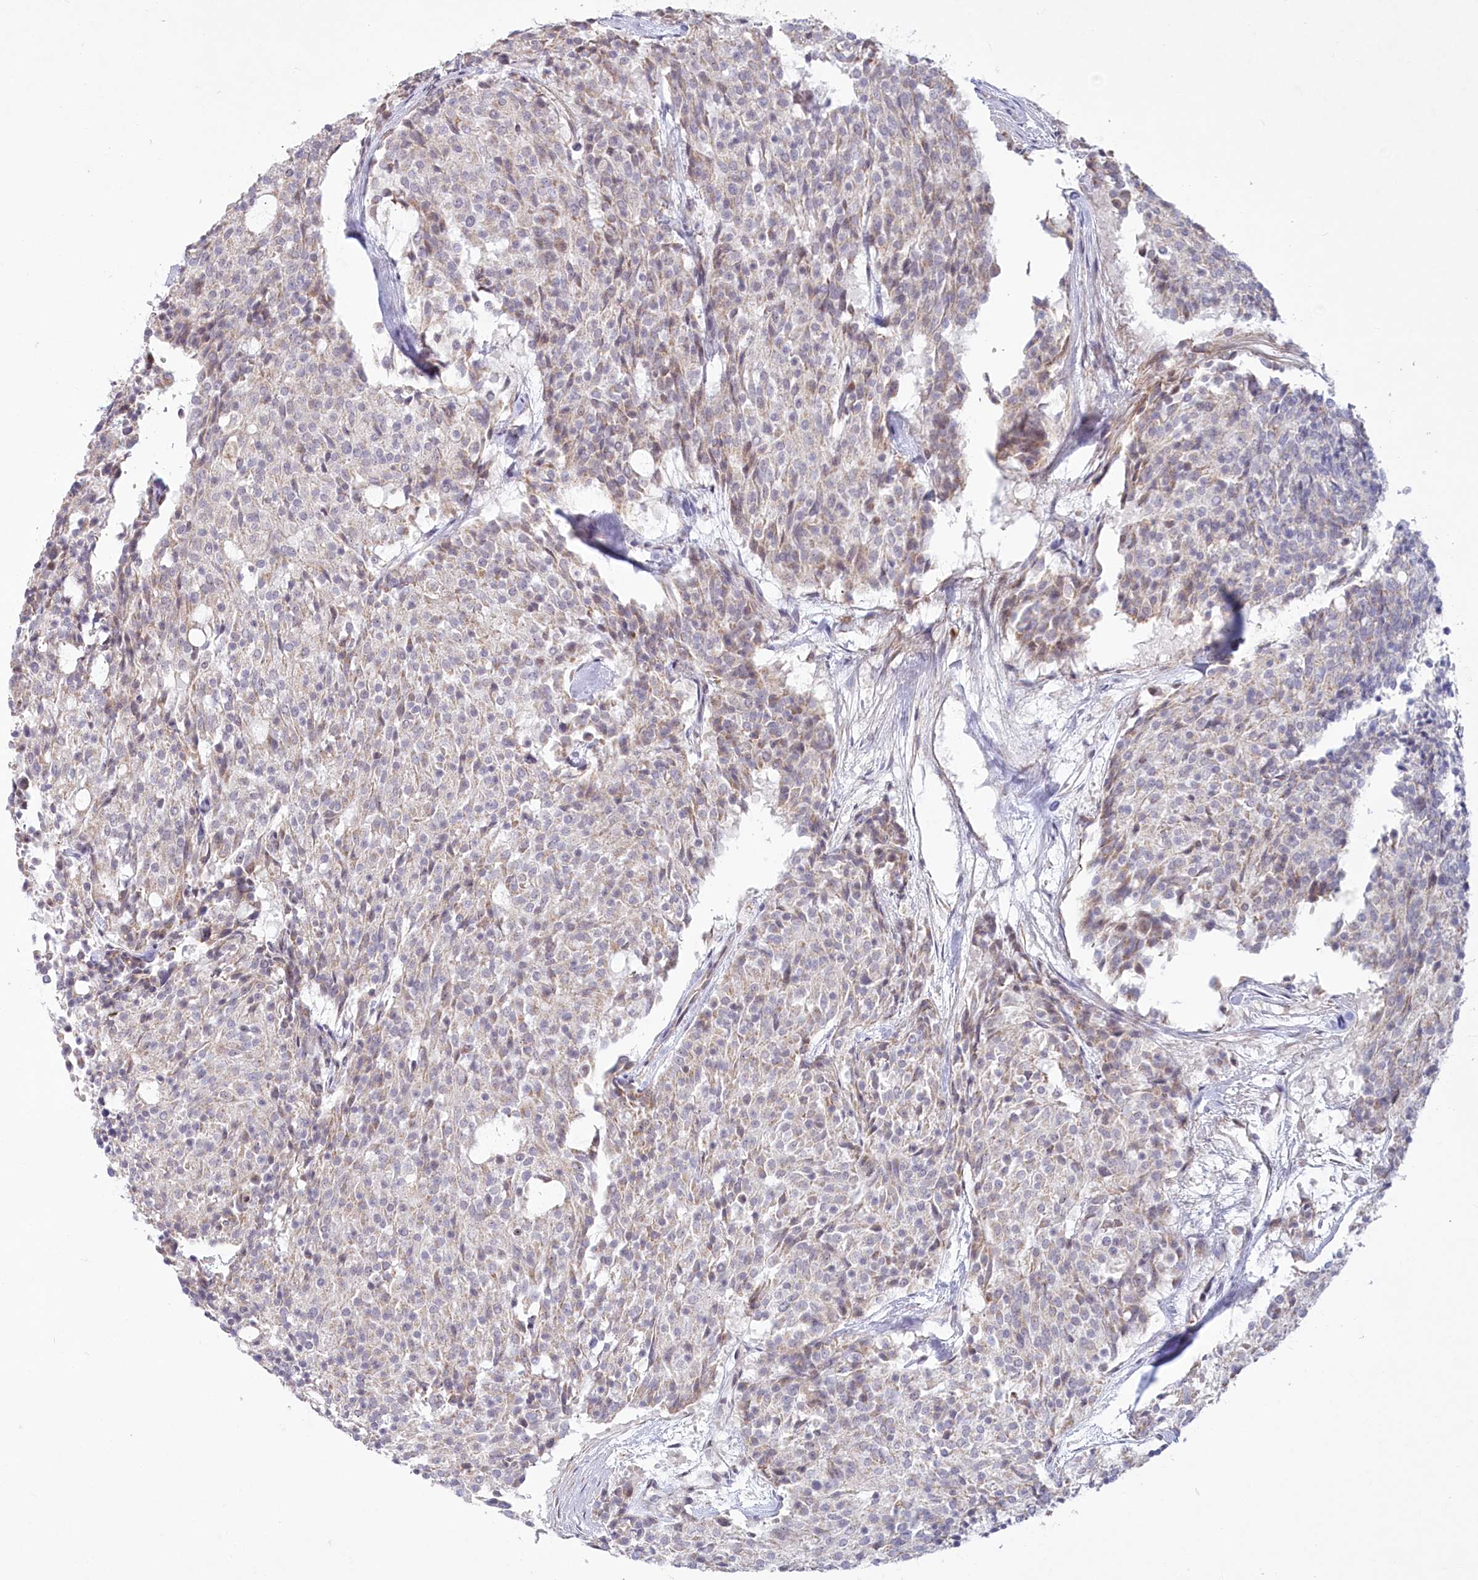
{"staining": {"intensity": "negative", "quantity": "none", "location": "none"}, "tissue": "carcinoid", "cell_type": "Tumor cells", "image_type": "cancer", "snomed": [{"axis": "morphology", "description": "Carcinoid, malignant, NOS"}, {"axis": "topography", "description": "Pancreas"}], "caption": "DAB (3,3'-diaminobenzidine) immunohistochemical staining of human carcinoid shows no significant staining in tumor cells.", "gene": "MTG1", "patient": {"sex": "female", "age": 54}}